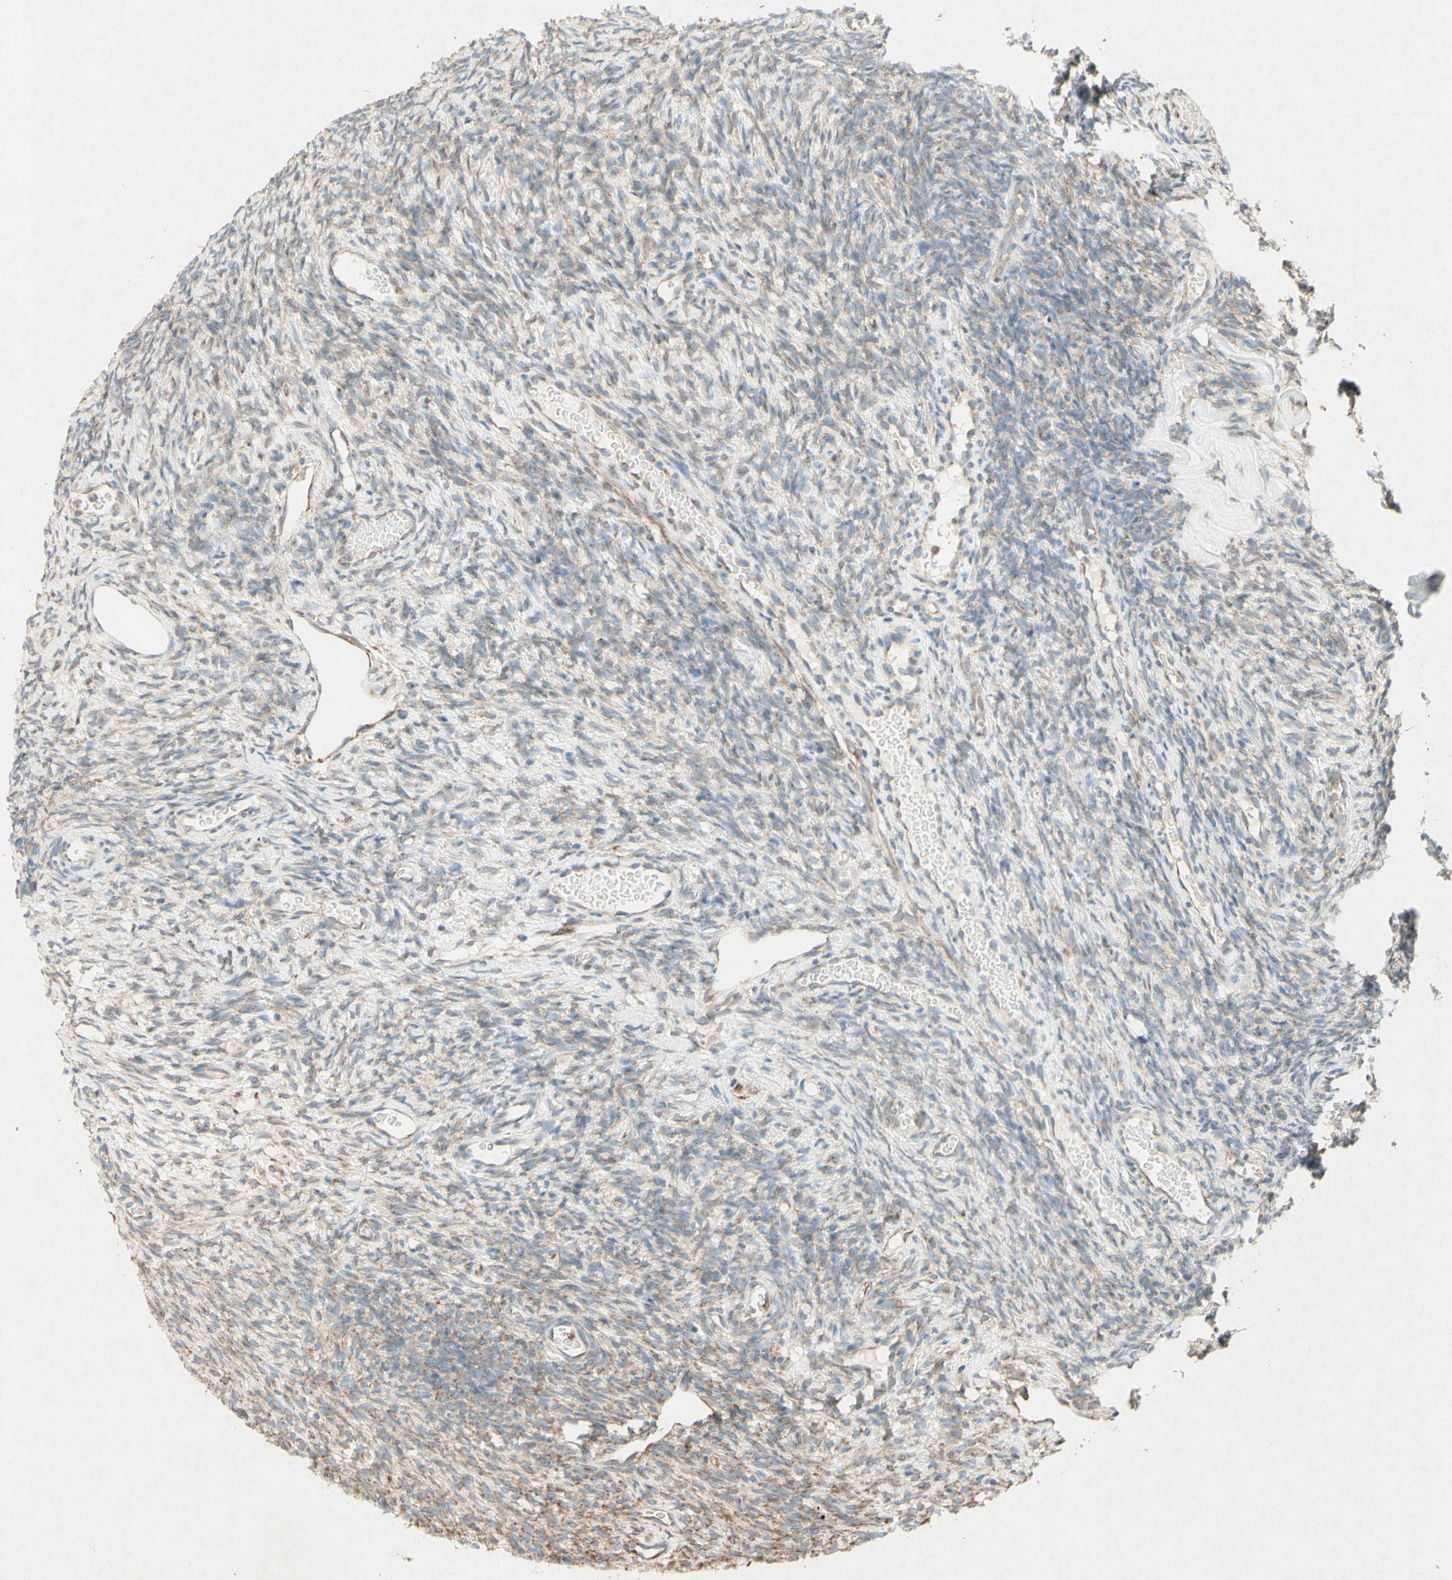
{"staining": {"intensity": "negative", "quantity": "none", "location": "none"}, "tissue": "ovary", "cell_type": "Follicle cells", "image_type": "normal", "snomed": [{"axis": "morphology", "description": "Normal tissue, NOS"}, {"axis": "topography", "description": "Ovary"}], "caption": "This is a image of immunohistochemistry (IHC) staining of normal ovary, which shows no expression in follicle cells.", "gene": "PABPC1", "patient": {"sex": "female", "age": 35}}